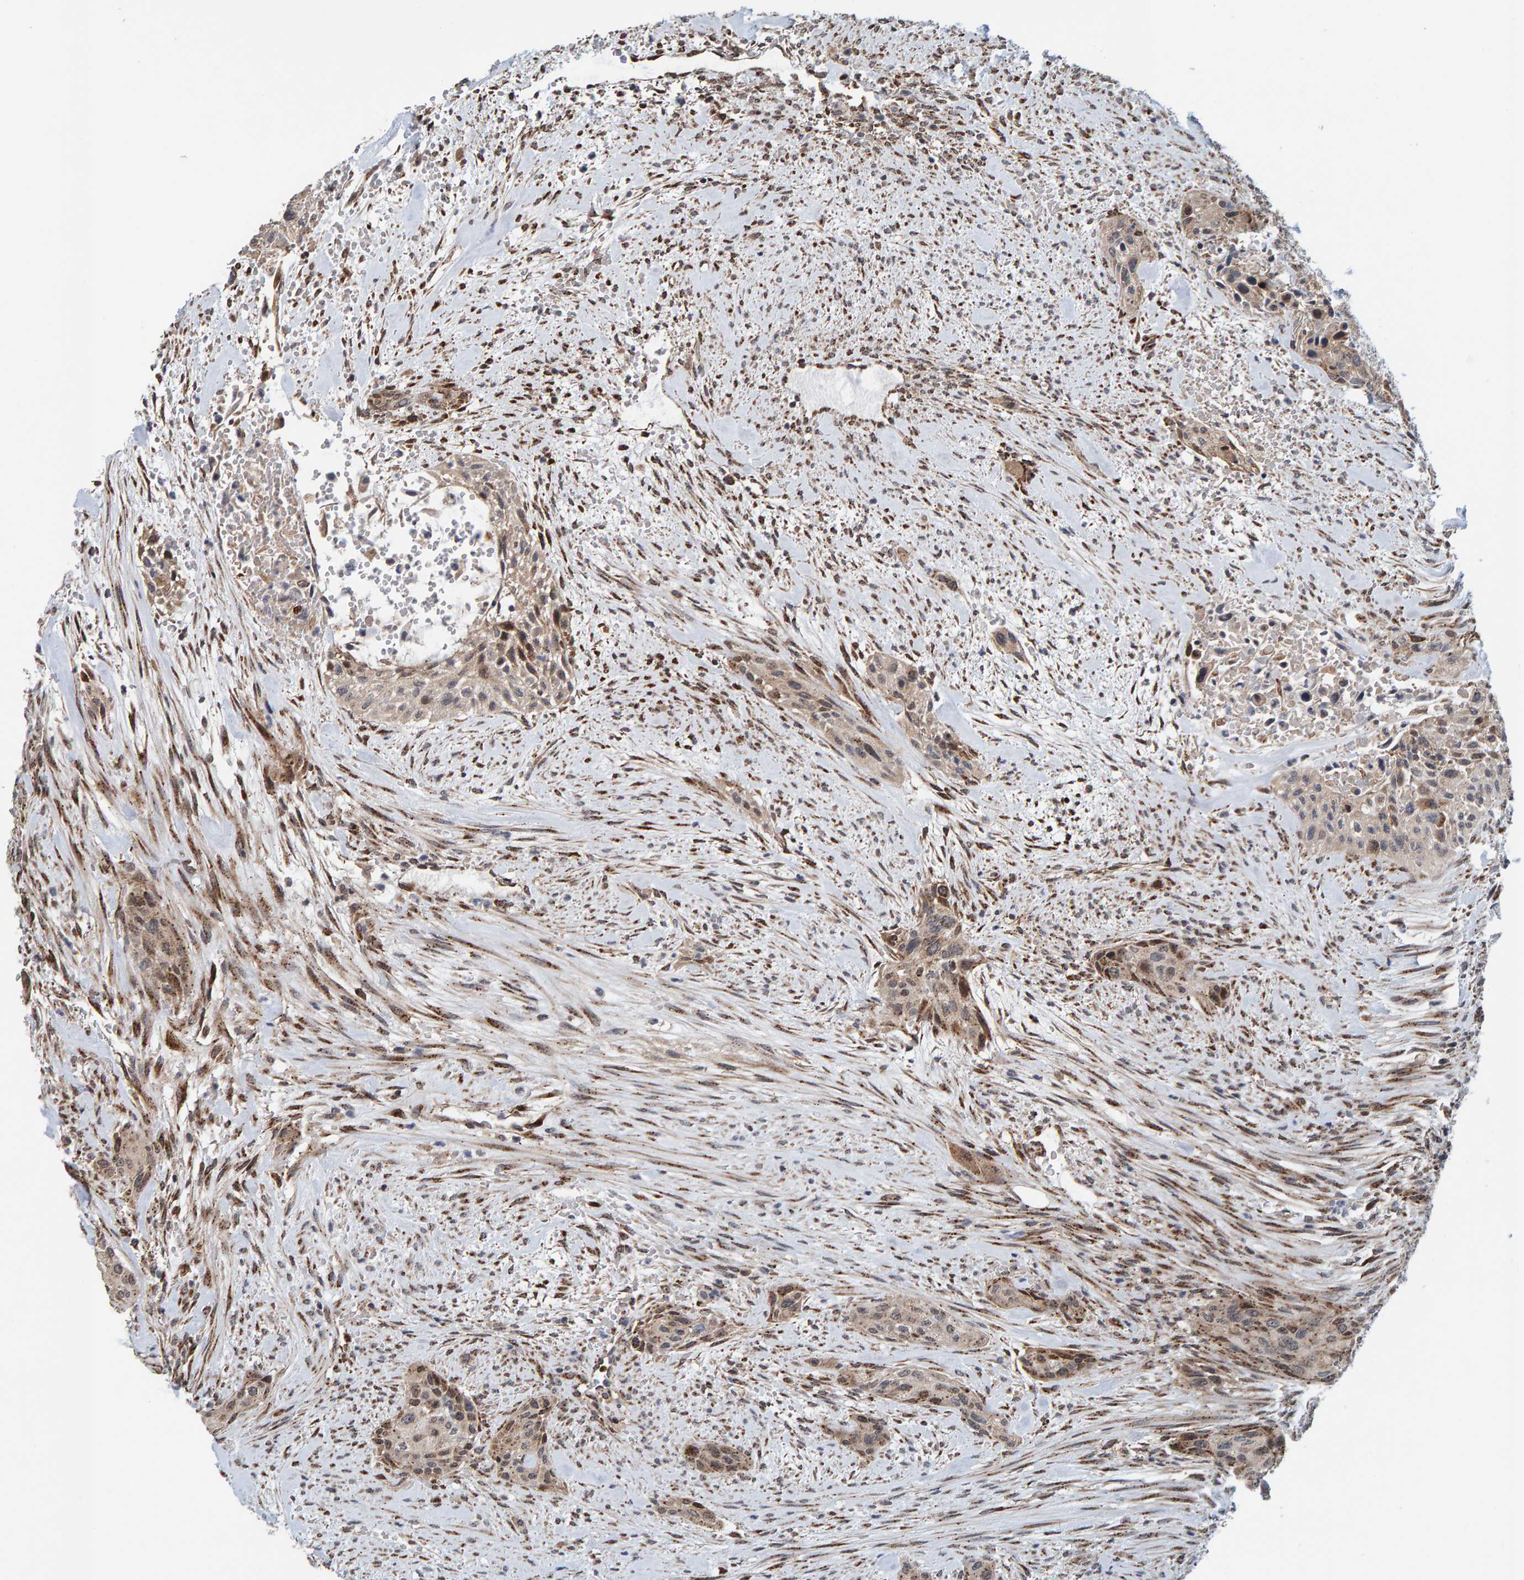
{"staining": {"intensity": "weak", "quantity": ">75%", "location": "cytoplasmic/membranous"}, "tissue": "urothelial cancer", "cell_type": "Tumor cells", "image_type": "cancer", "snomed": [{"axis": "morphology", "description": "Urothelial carcinoma, High grade"}, {"axis": "topography", "description": "Urinary bladder"}], "caption": "There is low levels of weak cytoplasmic/membranous staining in tumor cells of urothelial cancer, as demonstrated by immunohistochemical staining (brown color).", "gene": "CCDC25", "patient": {"sex": "male", "age": 35}}